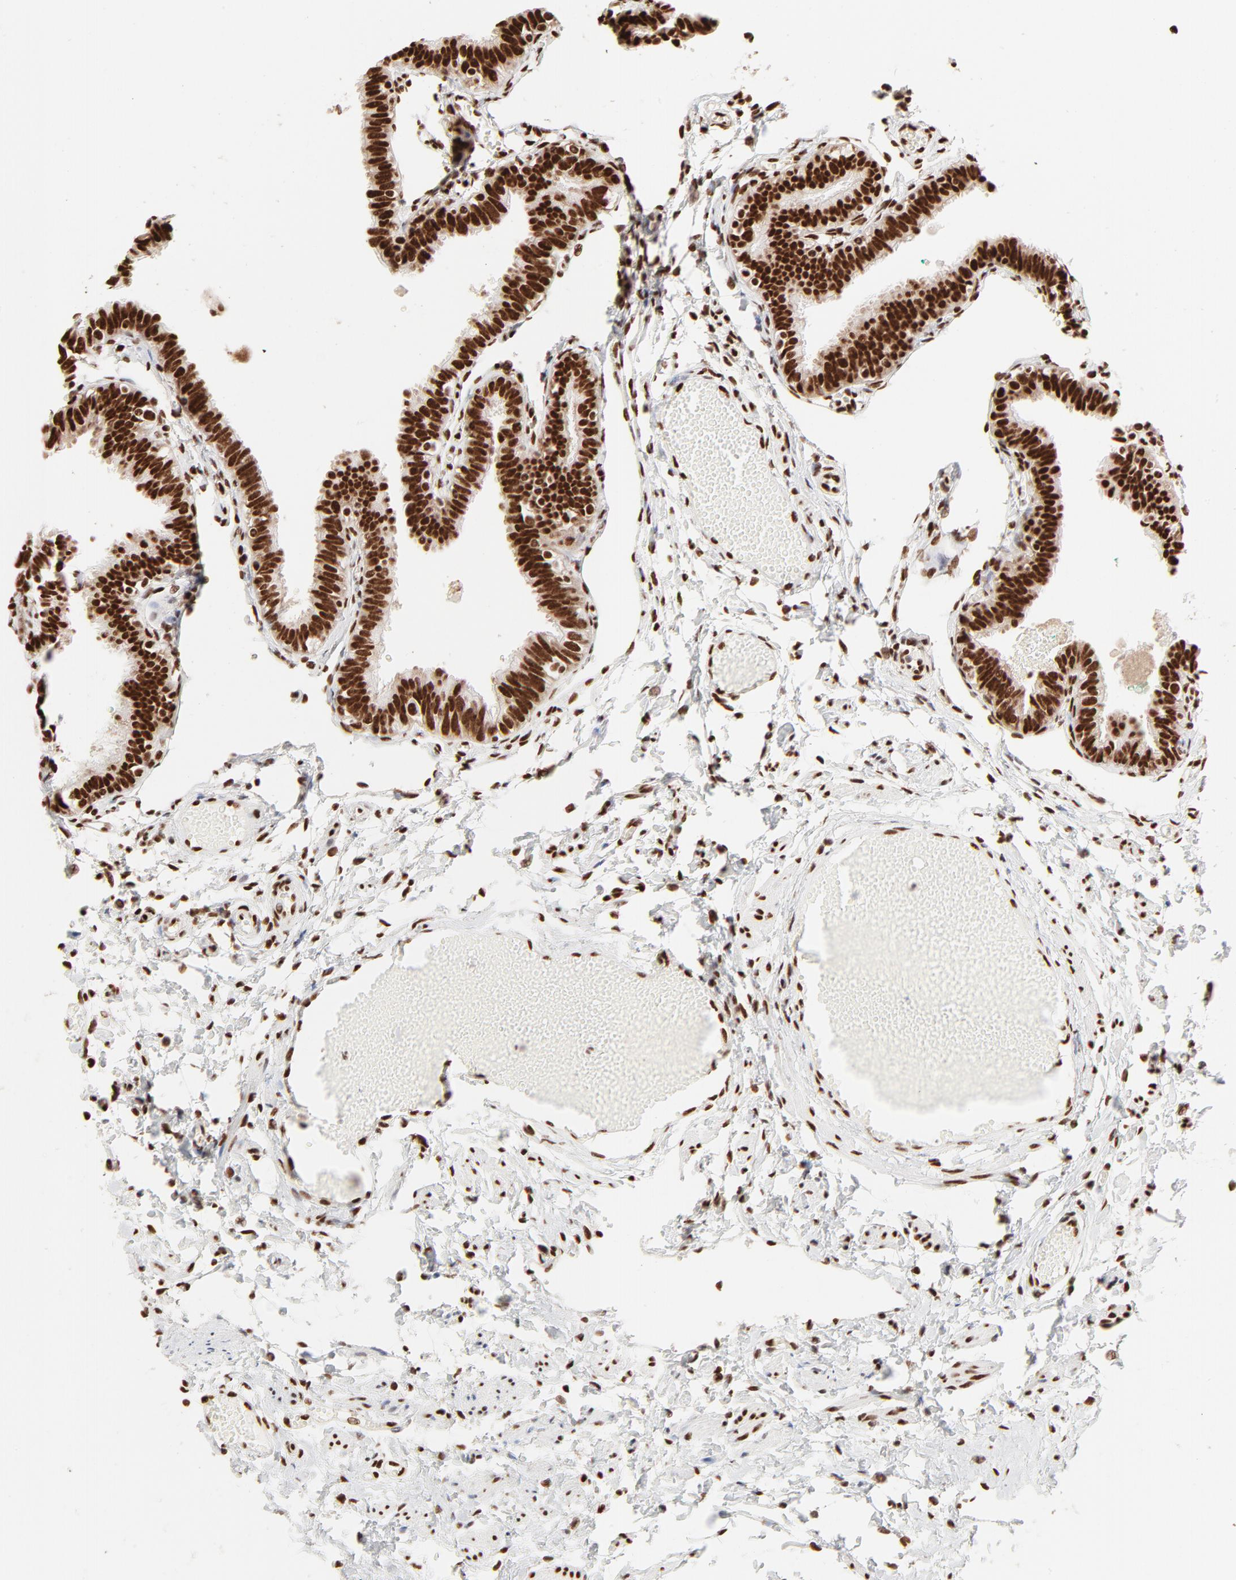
{"staining": {"intensity": "strong", "quantity": ">75%", "location": "nuclear"}, "tissue": "fallopian tube", "cell_type": "Glandular cells", "image_type": "normal", "snomed": [{"axis": "morphology", "description": "Normal tissue, NOS"}, {"axis": "topography", "description": "Fallopian tube"}], "caption": "Protein expression analysis of benign fallopian tube shows strong nuclear expression in about >75% of glandular cells. Using DAB (3,3'-diaminobenzidine) (brown) and hematoxylin (blue) stains, captured at high magnification using brightfield microscopy.", "gene": "TARDBP", "patient": {"sex": "female", "age": 46}}